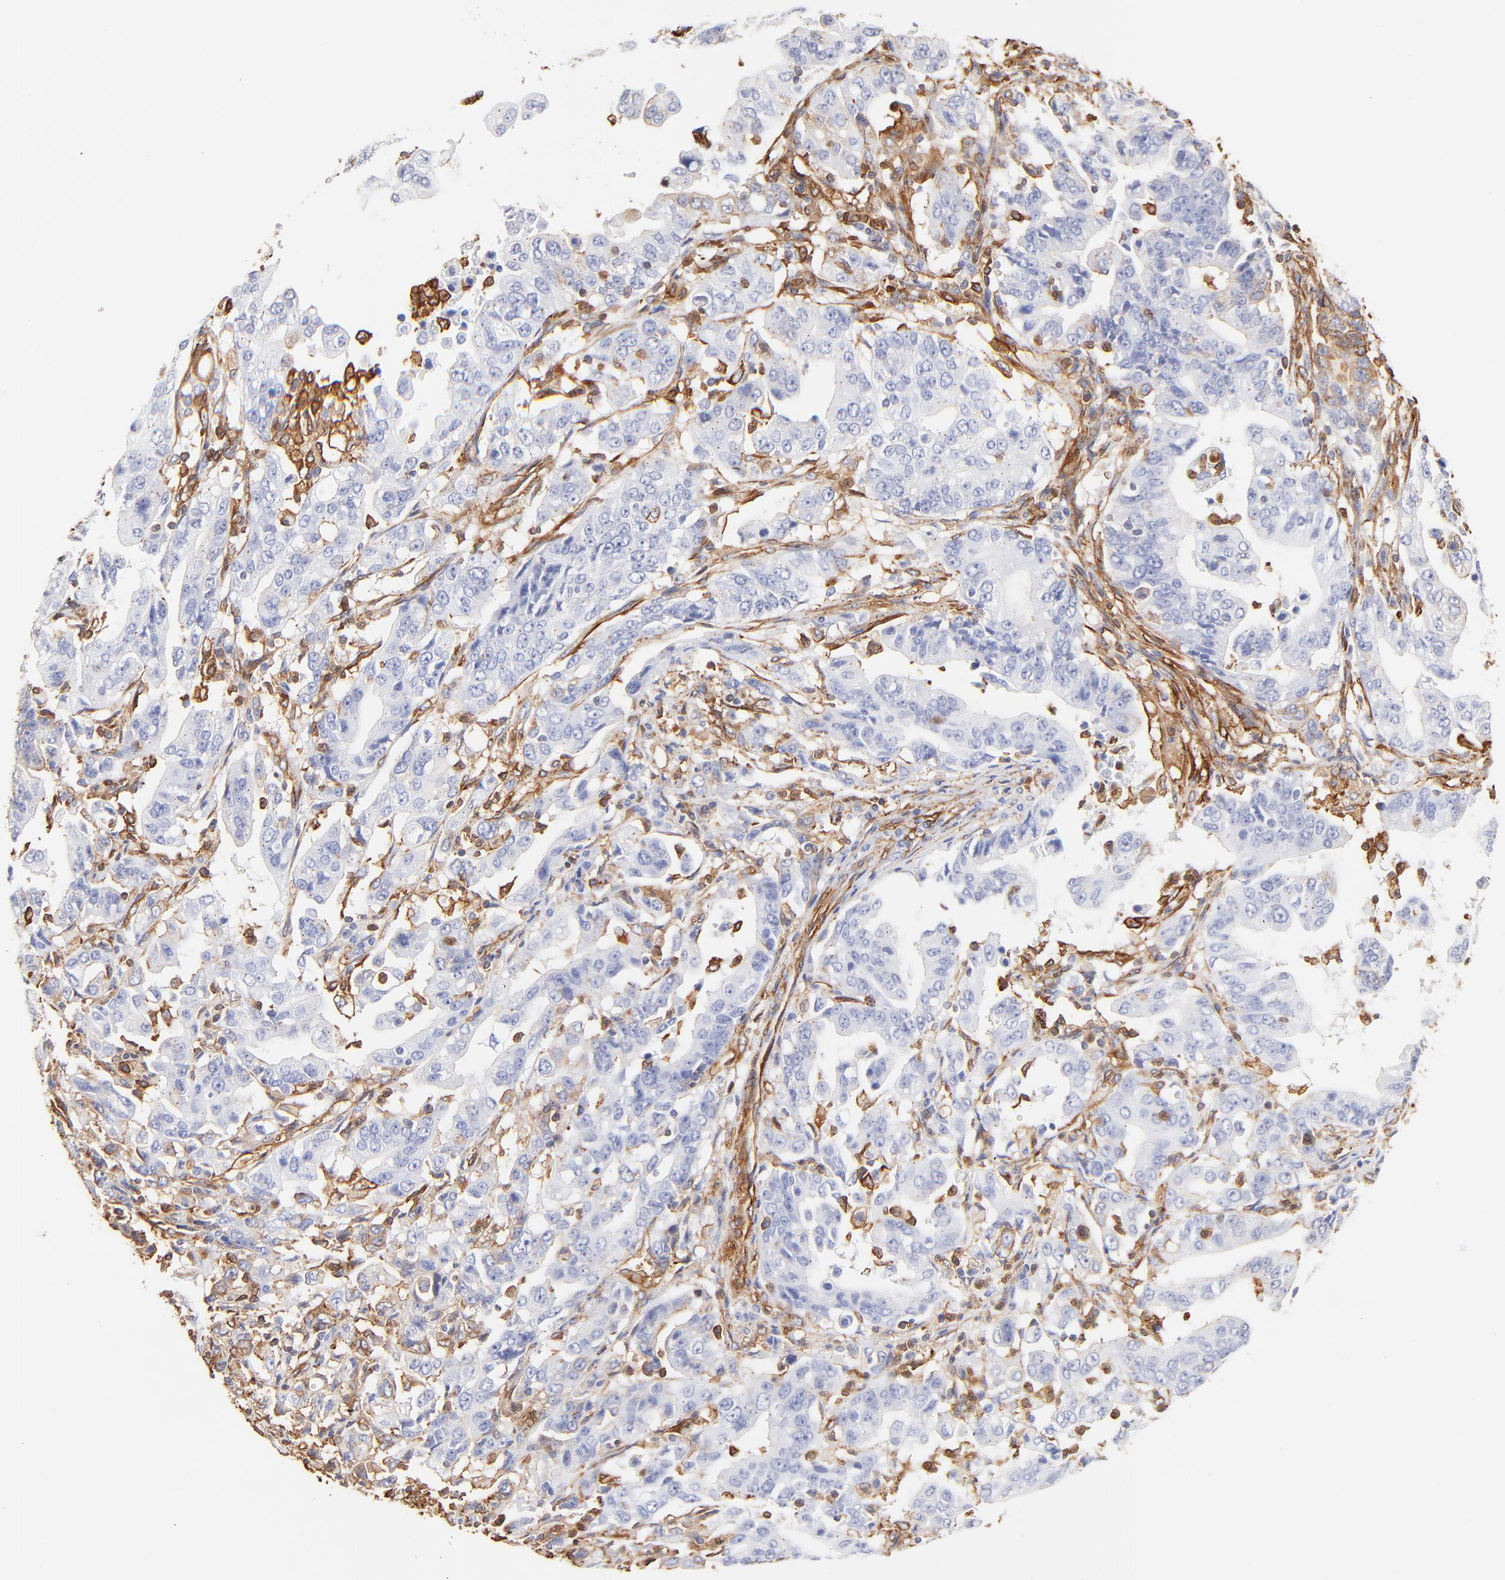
{"staining": {"intensity": "weak", "quantity": "<25%", "location": "cytoplasmic/membranous"}, "tissue": "stomach cancer", "cell_type": "Tumor cells", "image_type": "cancer", "snomed": [{"axis": "morphology", "description": "Adenocarcinoma, NOS"}, {"axis": "topography", "description": "Stomach, upper"}], "caption": "The immunohistochemistry (IHC) histopathology image has no significant staining in tumor cells of stomach adenocarcinoma tissue. (DAB (3,3'-diaminobenzidine) IHC with hematoxylin counter stain).", "gene": "FLNA", "patient": {"sex": "female", "age": 50}}